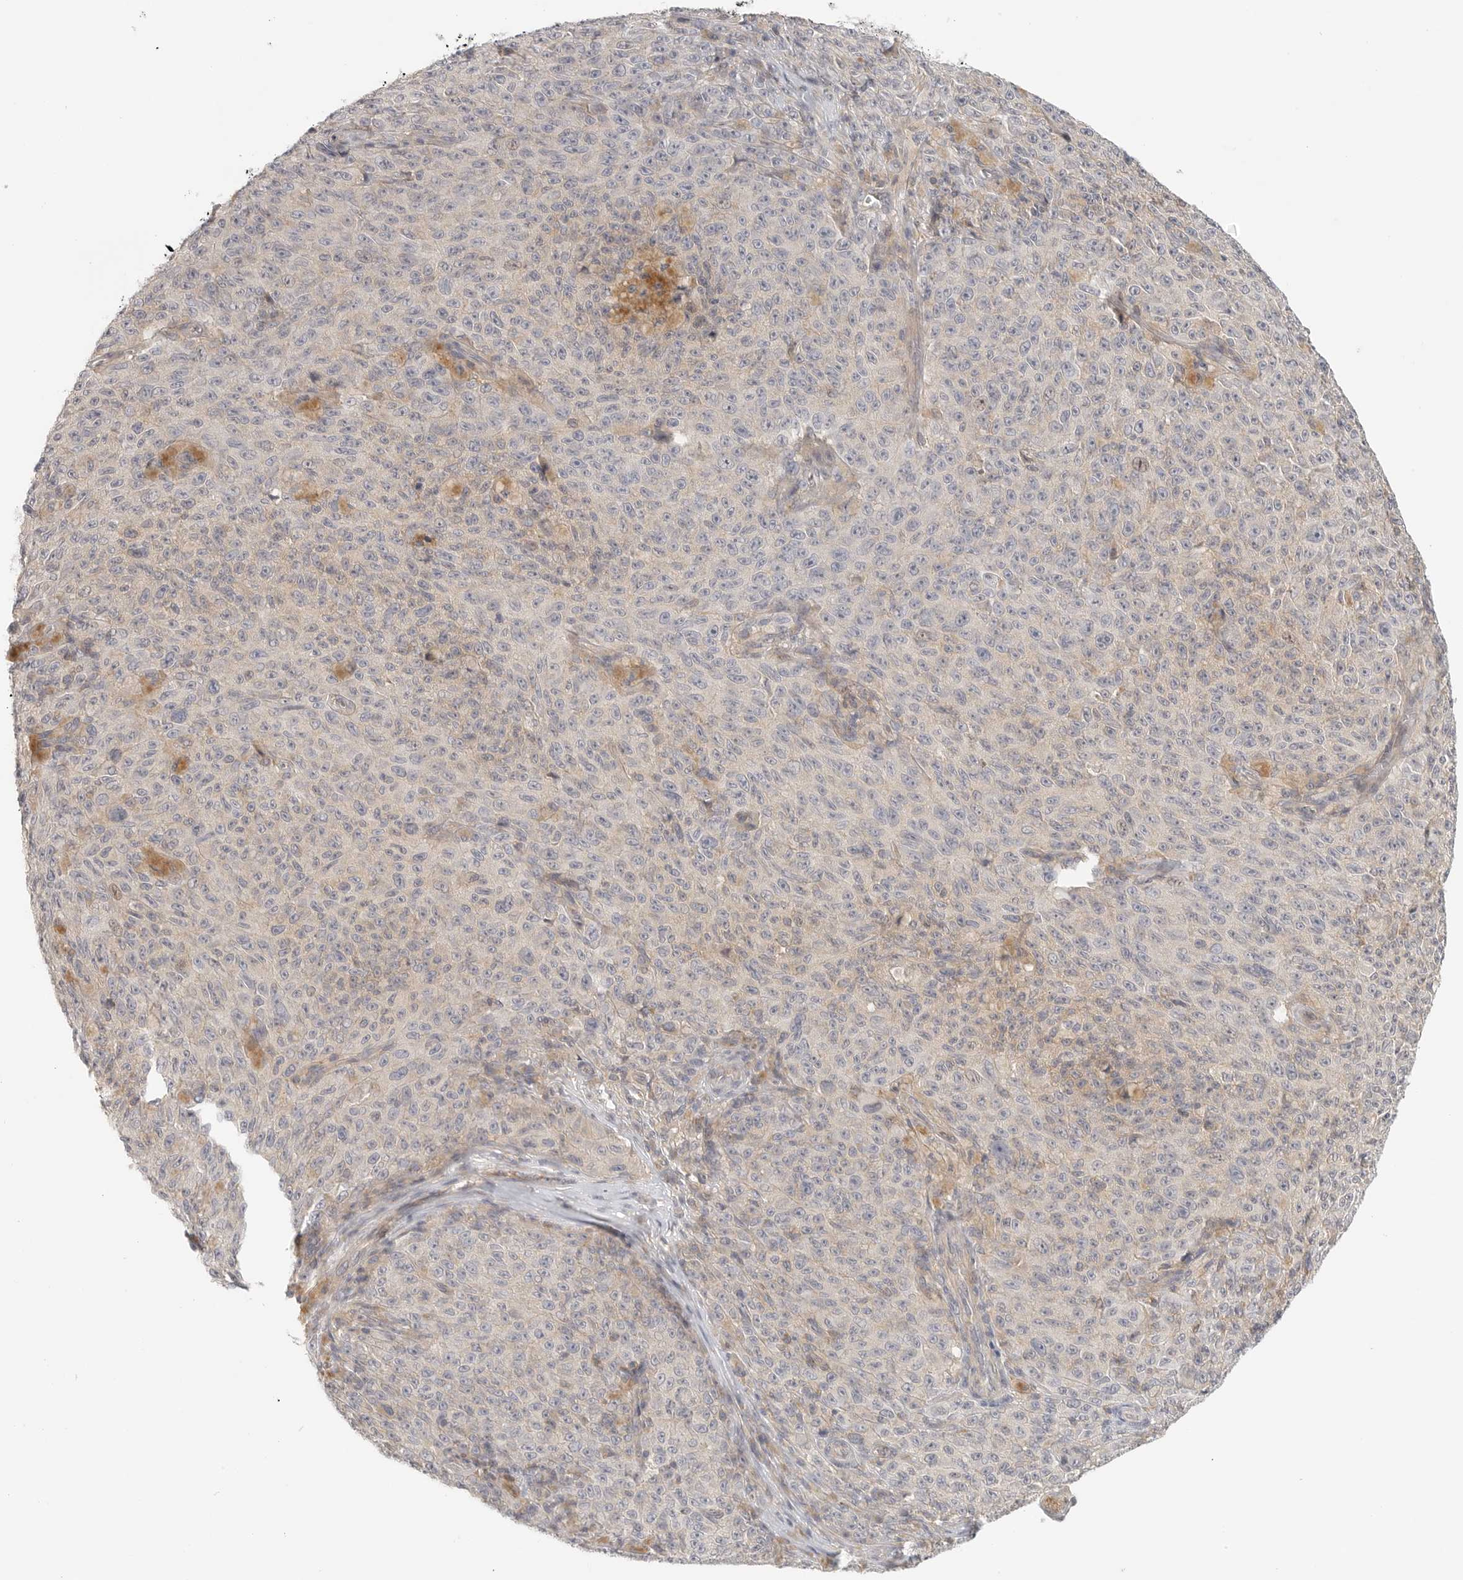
{"staining": {"intensity": "negative", "quantity": "none", "location": "none"}, "tissue": "melanoma", "cell_type": "Tumor cells", "image_type": "cancer", "snomed": [{"axis": "morphology", "description": "Malignant melanoma, NOS"}, {"axis": "topography", "description": "Skin"}], "caption": "DAB immunohistochemical staining of human melanoma reveals no significant expression in tumor cells.", "gene": "HDAC6", "patient": {"sex": "female", "age": 82}}